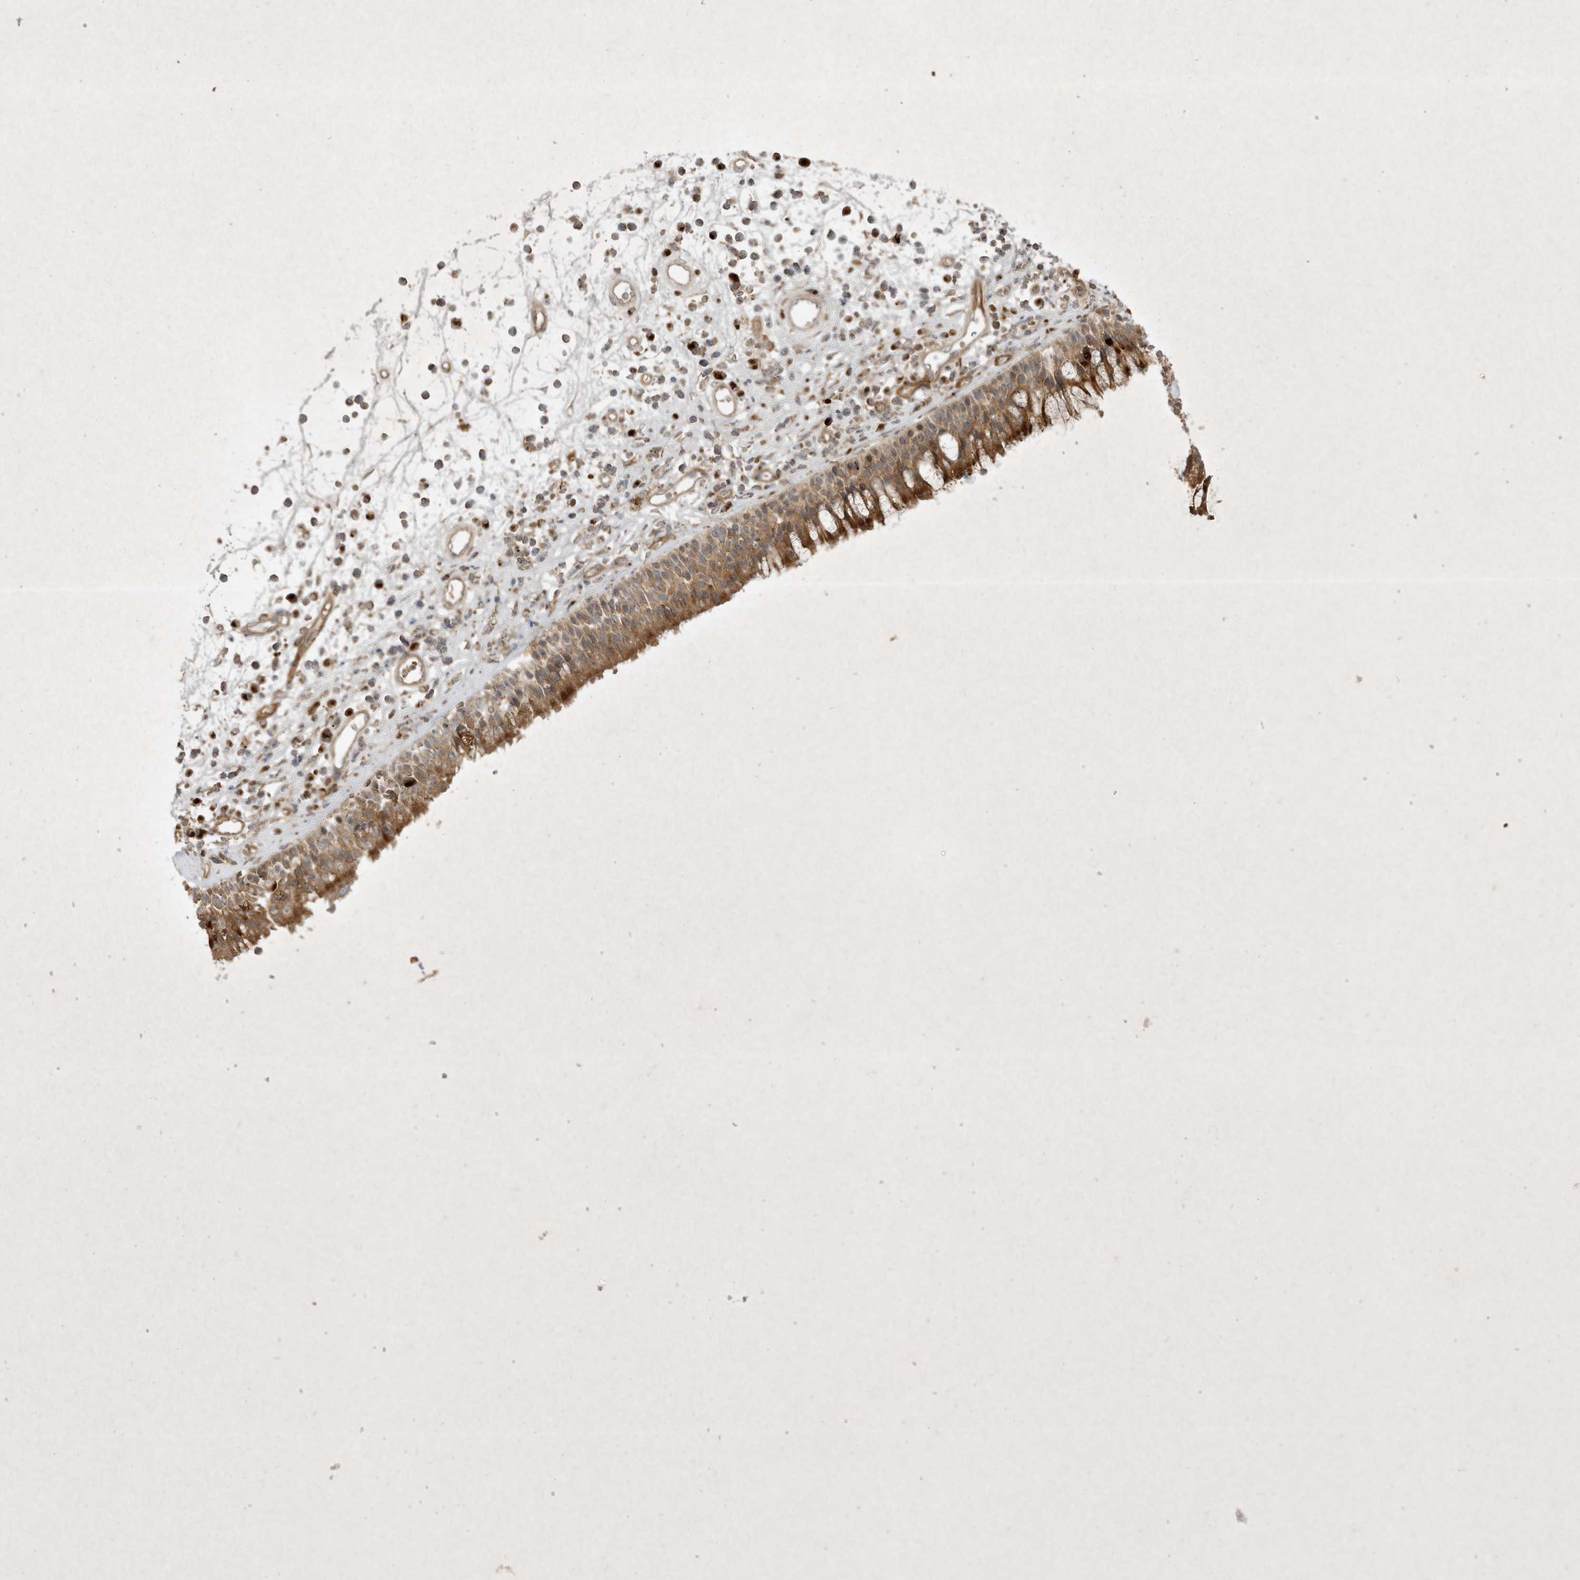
{"staining": {"intensity": "moderate", "quantity": ">75%", "location": "cytoplasmic/membranous"}, "tissue": "nasopharynx", "cell_type": "Respiratory epithelial cells", "image_type": "normal", "snomed": [{"axis": "morphology", "description": "Normal tissue, NOS"}, {"axis": "morphology", "description": "Inflammation, NOS"}, {"axis": "morphology", "description": "Malignant melanoma, Metastatic site"}, {"axis": "topography", "description": "Nasopharynx"}], "caption": "Respiratory epithelial cells show medium levels of moderate cytoplasmic/membranous staining in about >75% of cells in normal human nasopharynx. (IHC, brightfield microscopy, high magnification).", "gene": "FAM83C", "patient": {"sex": "male", "age": 70}}